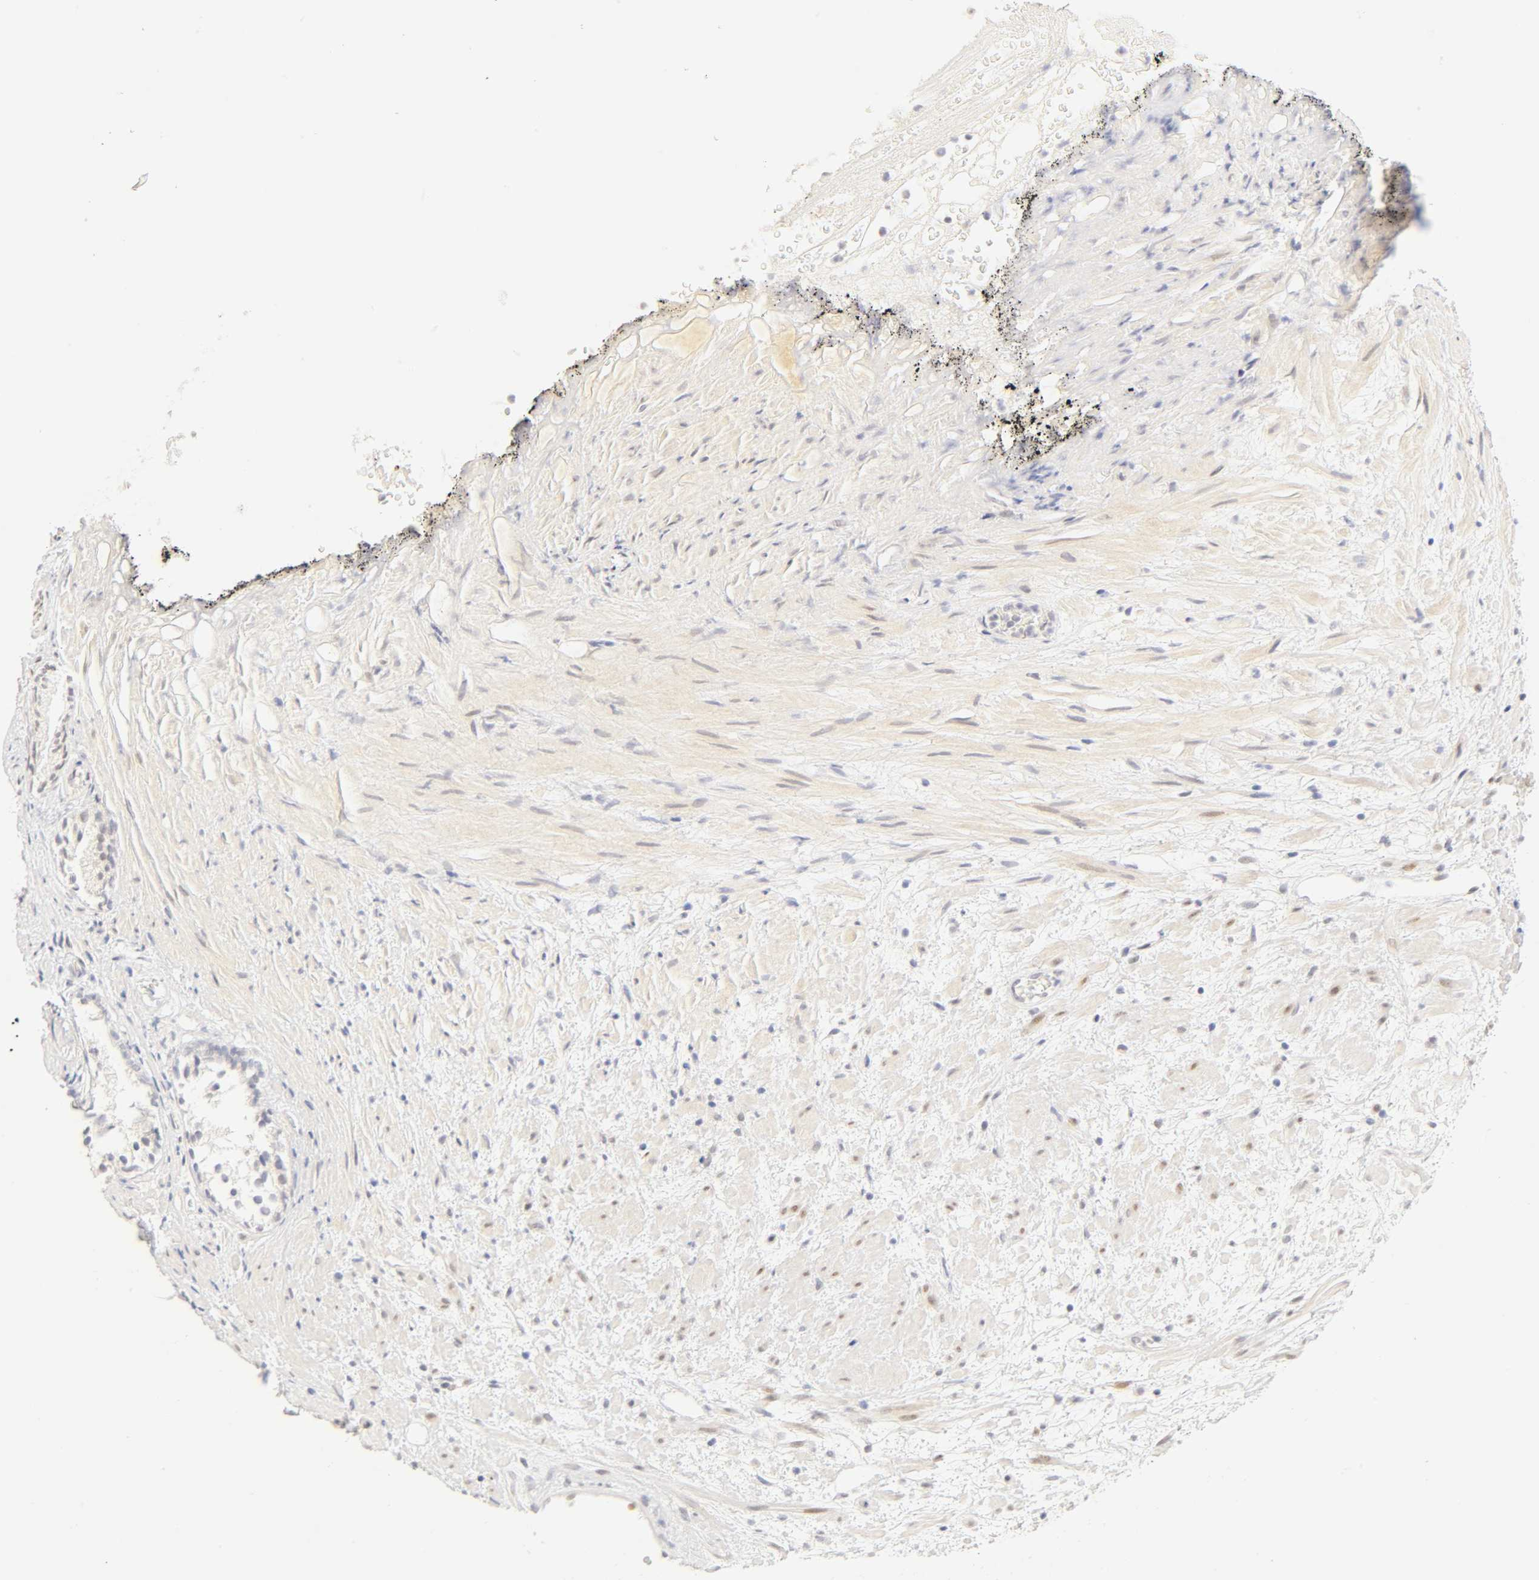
{"staining": {"intensity": "weak", "quantity": "<25%", "location": "nuclear"}, "tissue": "prostate", "cell_type": "Glandular cells", "image_type": "normal", "snomed": [{"axis": "morphology", "description": "Normal tissue, NOS"}, {"axis": "topography", "description": "Prostate"}], "caption": "Normal prostate was stained to show a protein in brown. There is no significant positivity in glandular cells. (Brightfield microscopy of DAB immunohistochemistry (IHC) at high magnification).", "gene": "MNAT1", "patient": {"sex": "male", "age": 76}}